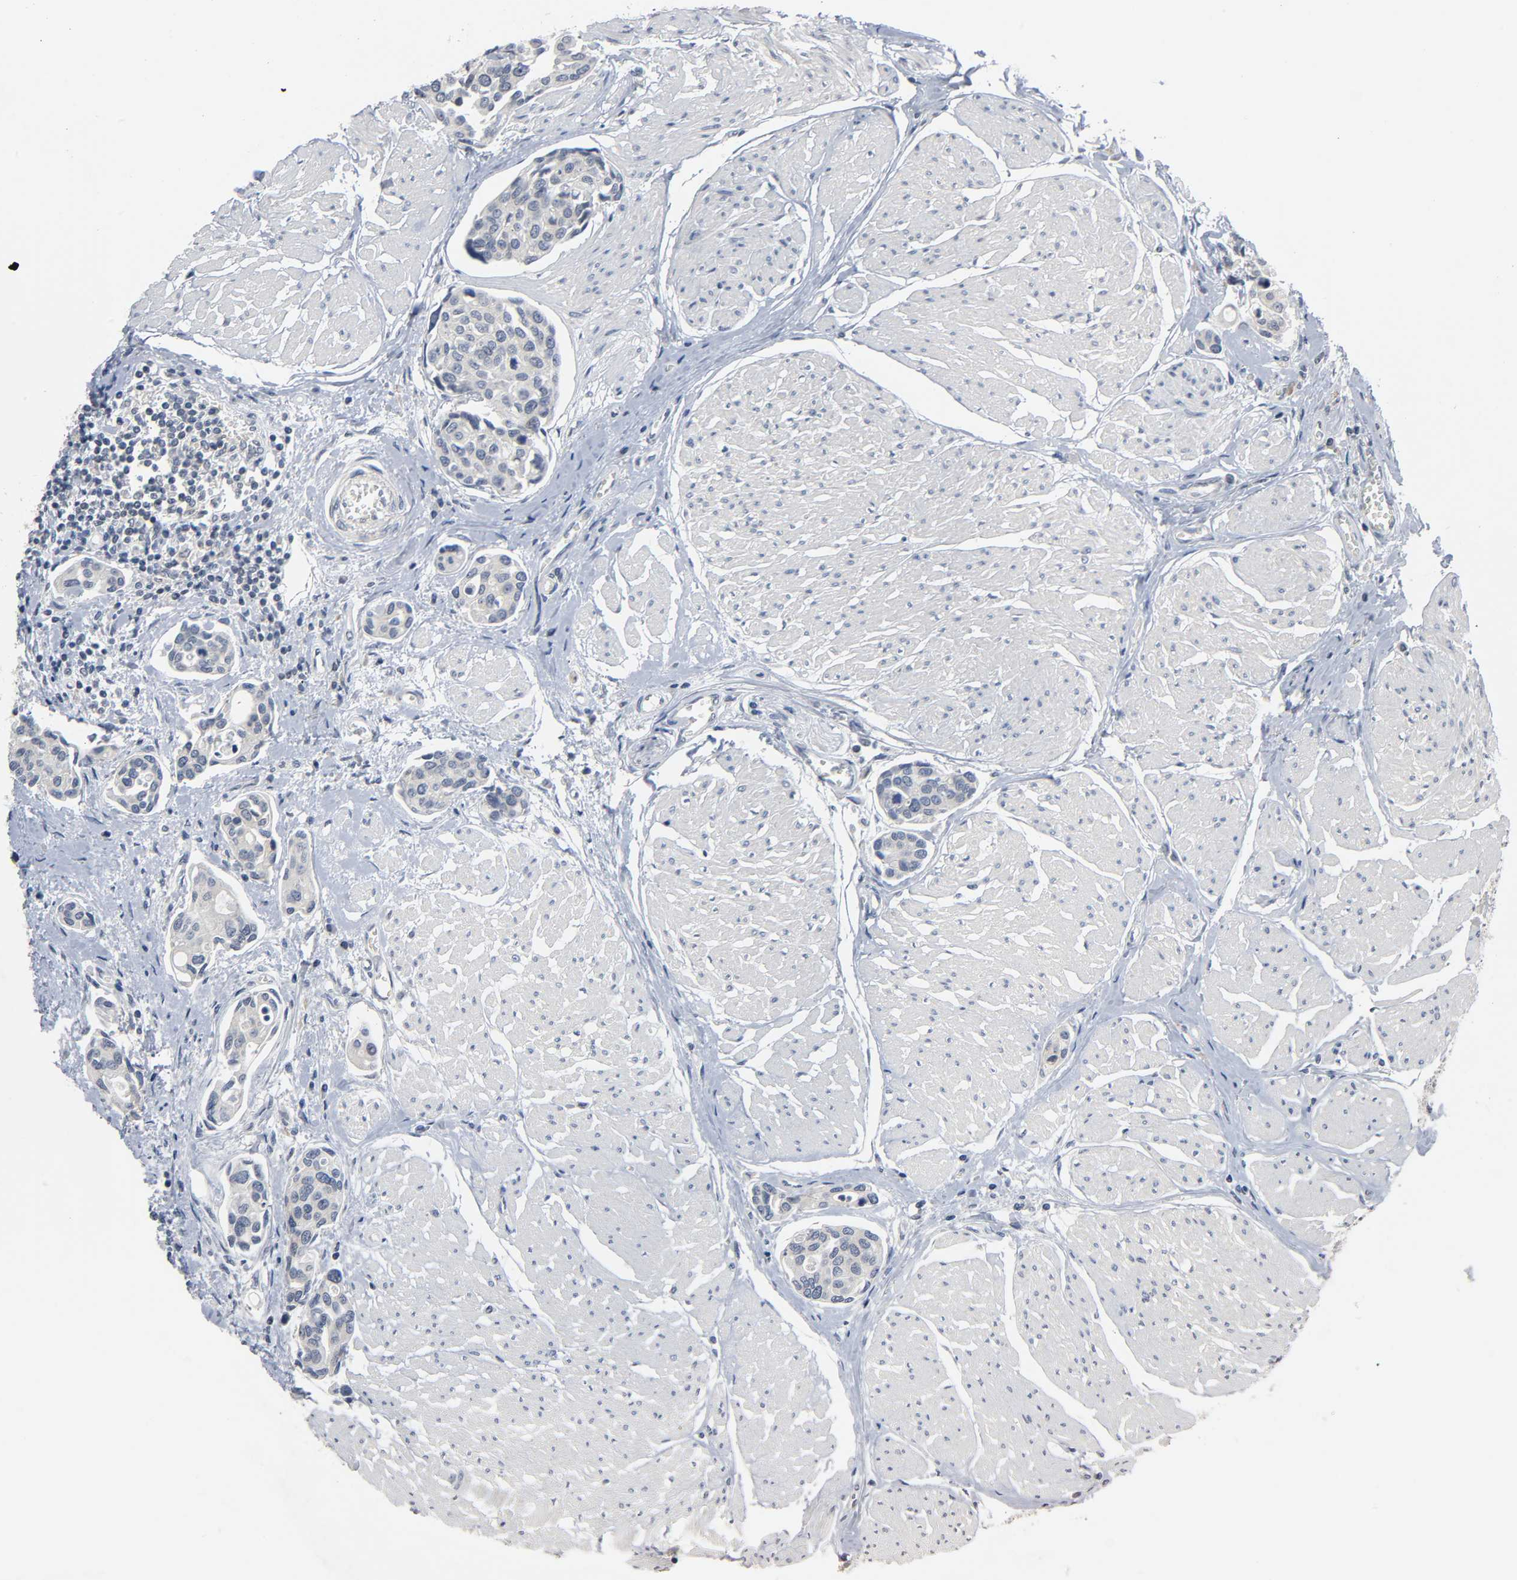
{"staining": {"intensity": "weak", "quantity": "<25%", "location": "cytoplasmic/membranous"}, "tissue": "urothelial cancer", "cell_type": "Tumor cells", "image_type": "cancer", "snomed": [{"axis": "morphology", "description": "Urothelial carcinoma, High grade"}, {"axis": "topography", "description": "Urinary bladder"}], "caption": "Tumor cells show no significant staining in urothelial cancer.", "gene": "MAPK8", "patient": {"sex": "male", "age": 78}}